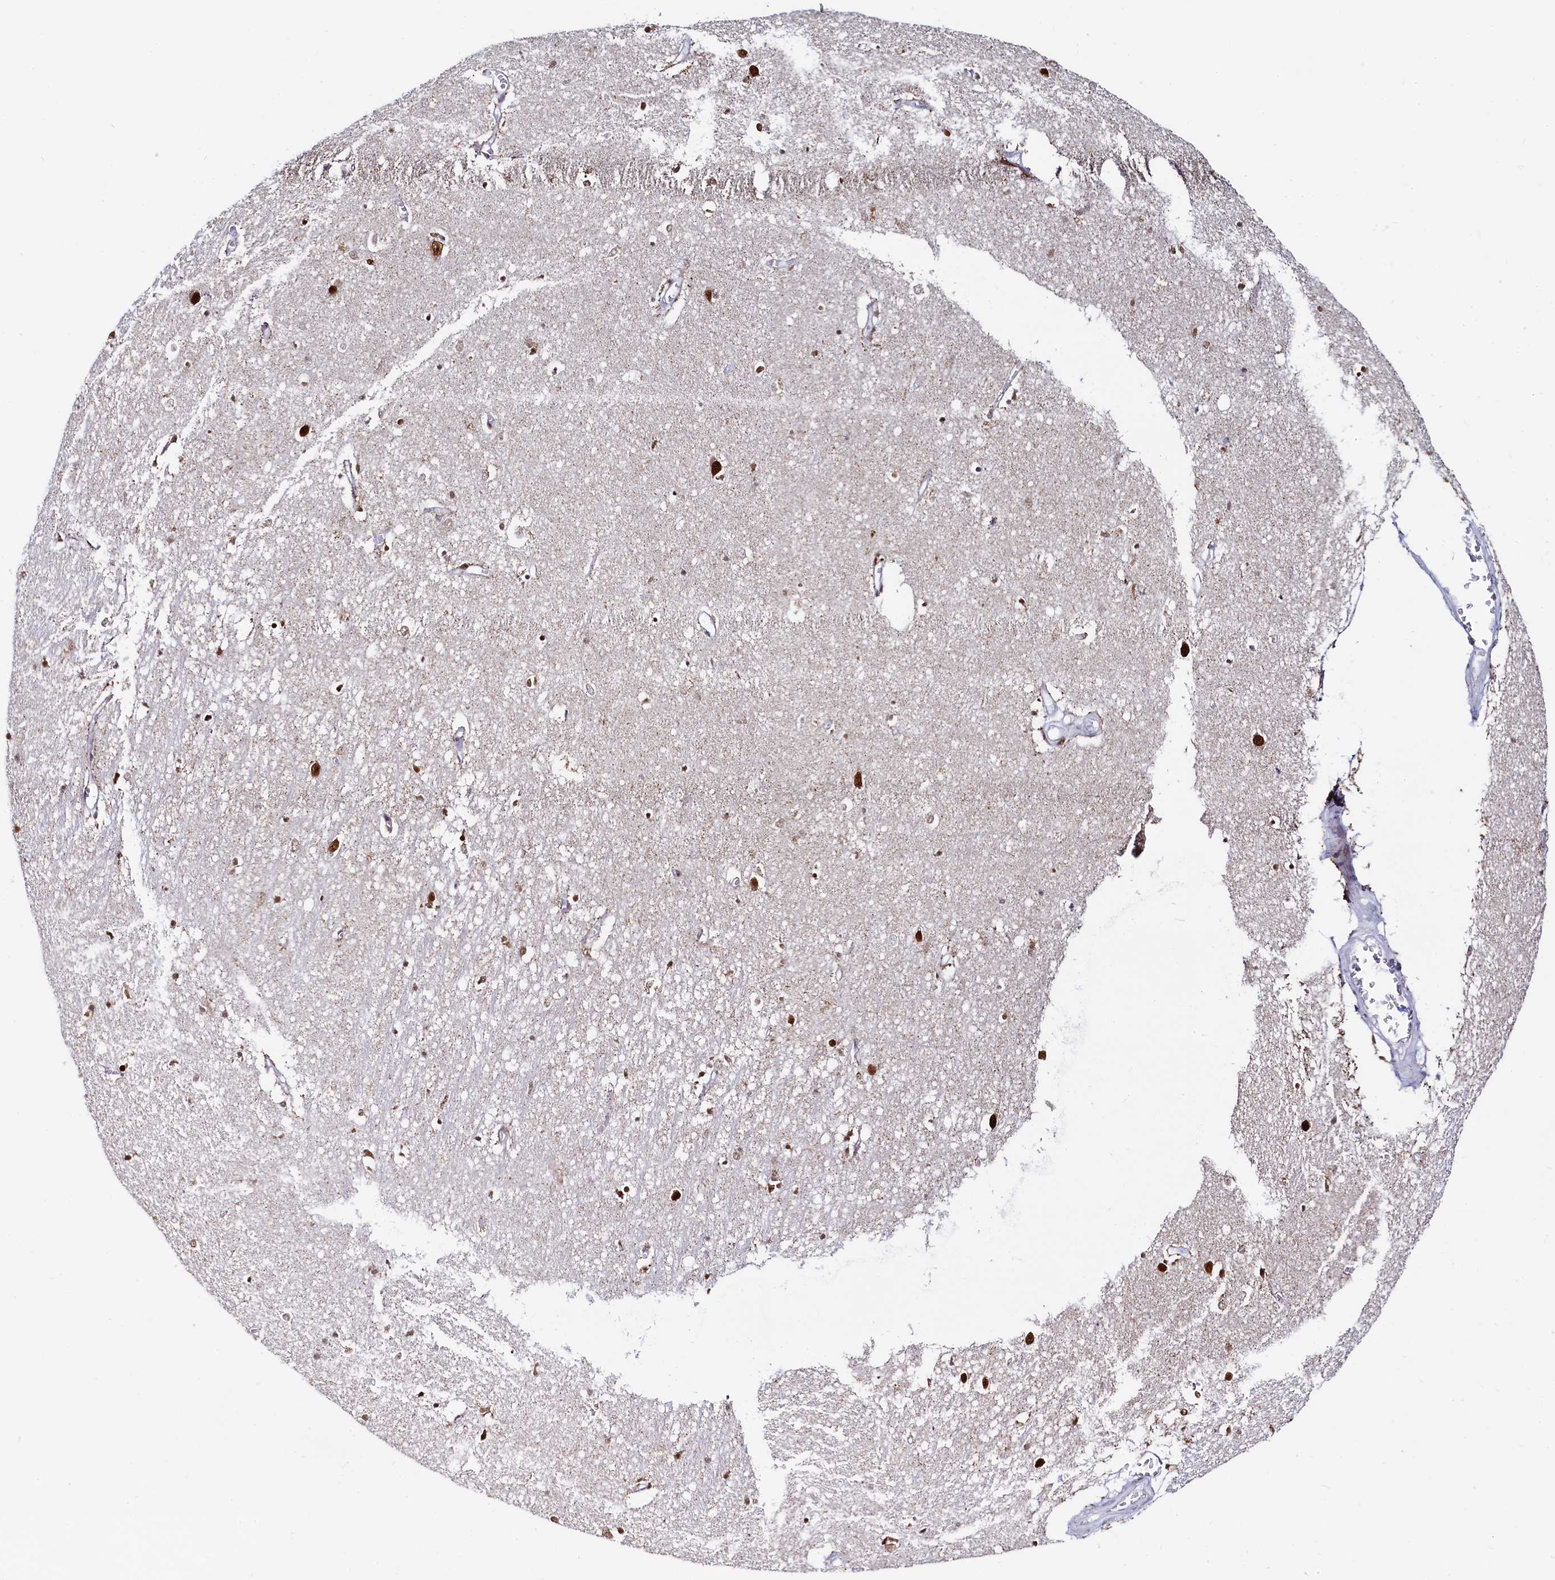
{"staining": {"intensity": "moderate", "quantity": "<25%", "location": "nuclear"}, "tissue": "hippocampus", "cell_type": "Glial cells", "image_type": "normal", "snomed": [{"axis": "morphology", "description": "Normal tissue, NOS"}, {"axis": "topography", "description": "Hippocampus"}], "caption": "Immunohistochemistry (IHC) staining of normal hippocampus, which reveals low levels of moderate nuclear positivity in approximately <25% of glial cells indicating moderate nuclear protein expression. The staining was performed using DAB (brown) for protein detection and nuclei were counterstained in hematoxylin (blue).", "gene": "HDGFL3", "patient": {"sex": "female", "age": 64}}